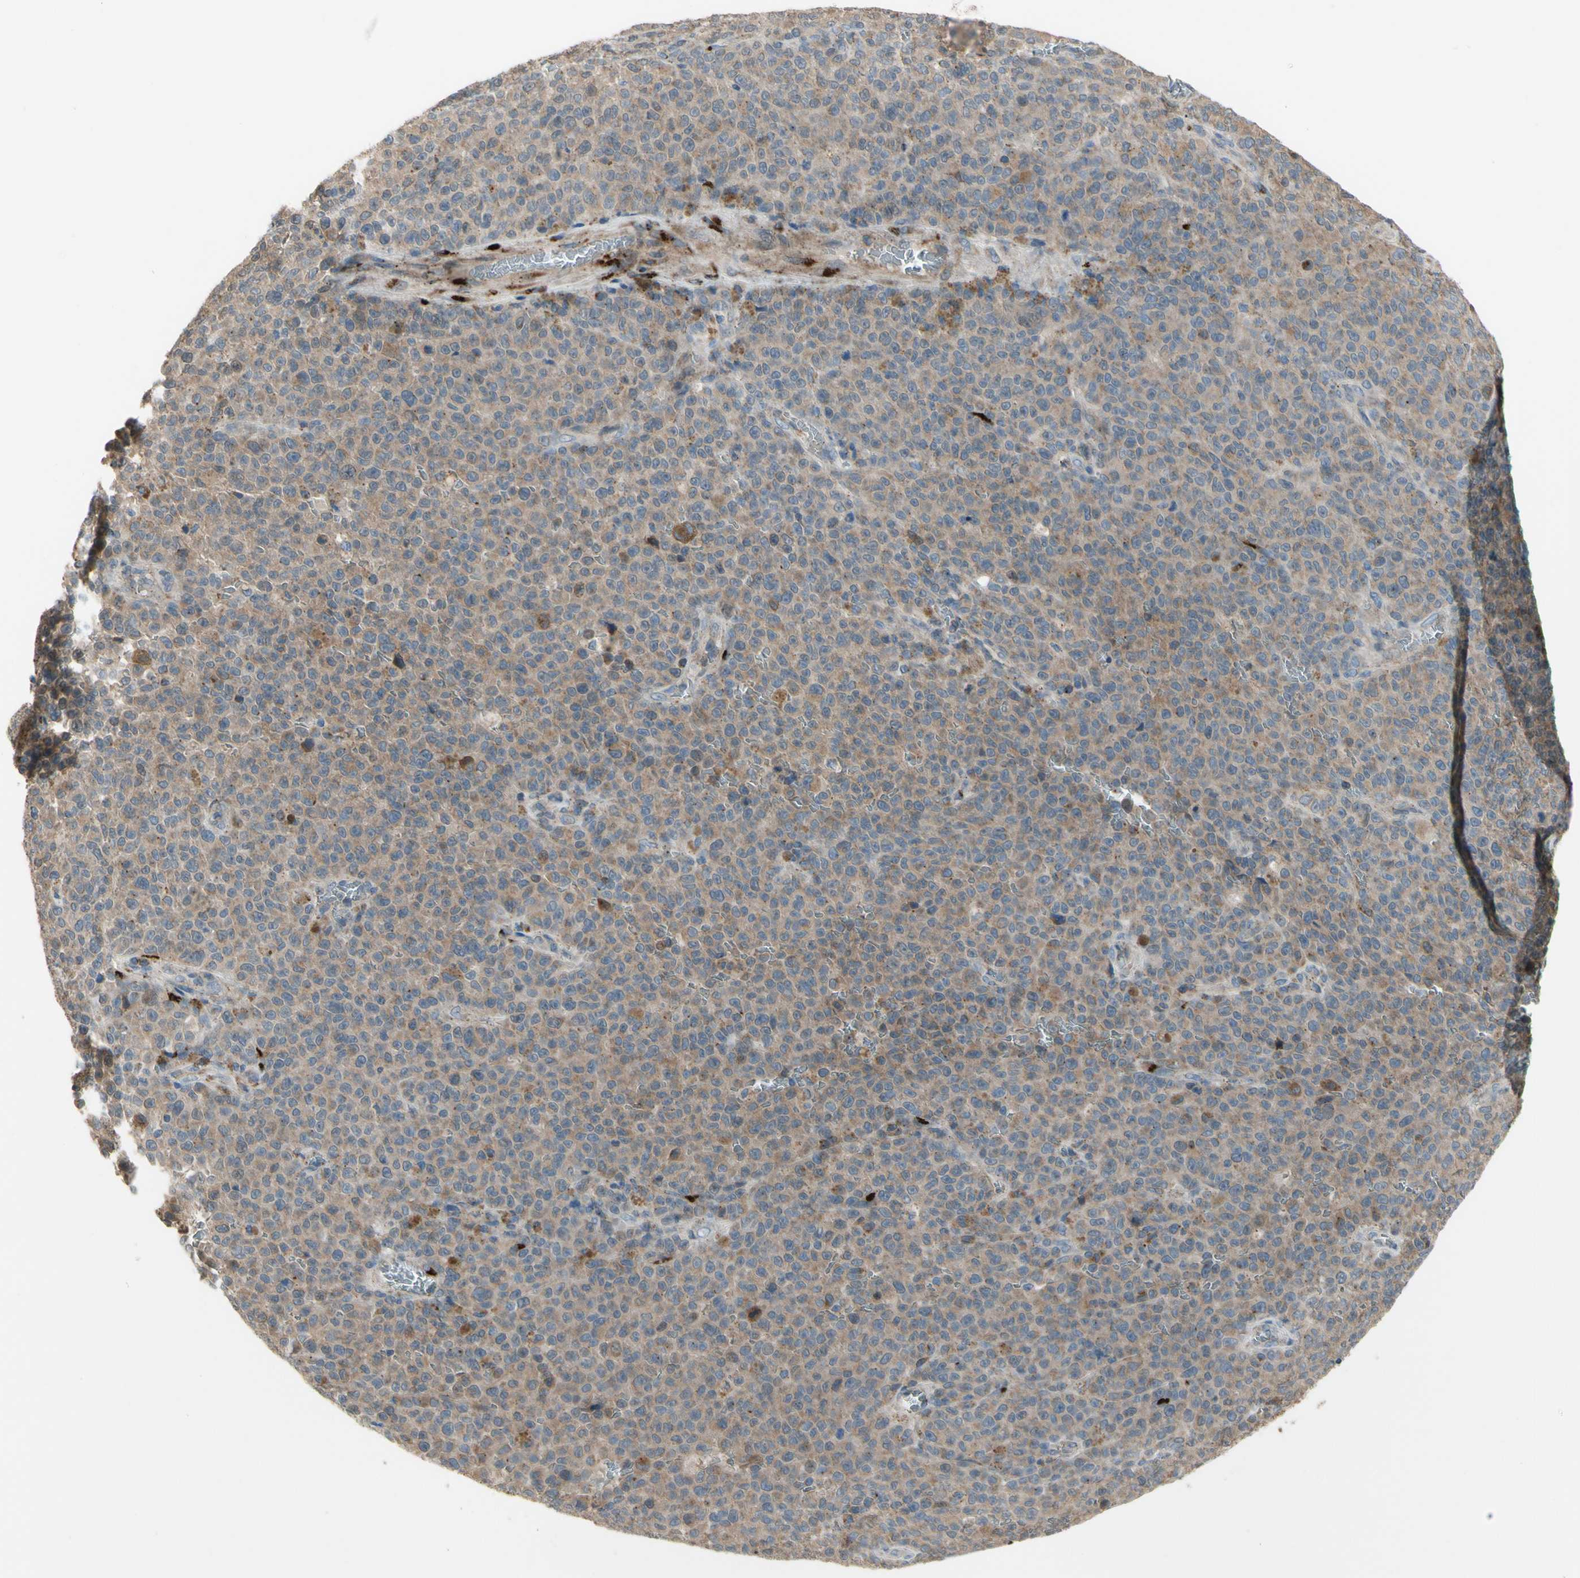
{"staining": {"intensity": "weak", "quantity": ">75%", "location": "cytoplasmic/membranous"}, "tissue": "melanoma", "cell_type": "Tumor cells", "image_type": "cancer", "snomed": [{"axis": "morphology", "description": "Malignant melanoma, NOS"}, {"axis": "topography", "description": "Skin"}], "caption": "Melanoma stained with DAB (3,3'-diaminobenzidine) IHC shows low levels of weak cytoplasmic/membranous positivity in approximately >75% of tumor cells. (DAB IHC with brightfield microscopy, high magnification).", "gene": "GALNT5", "patient": {"sex": "female", "age": 82}}